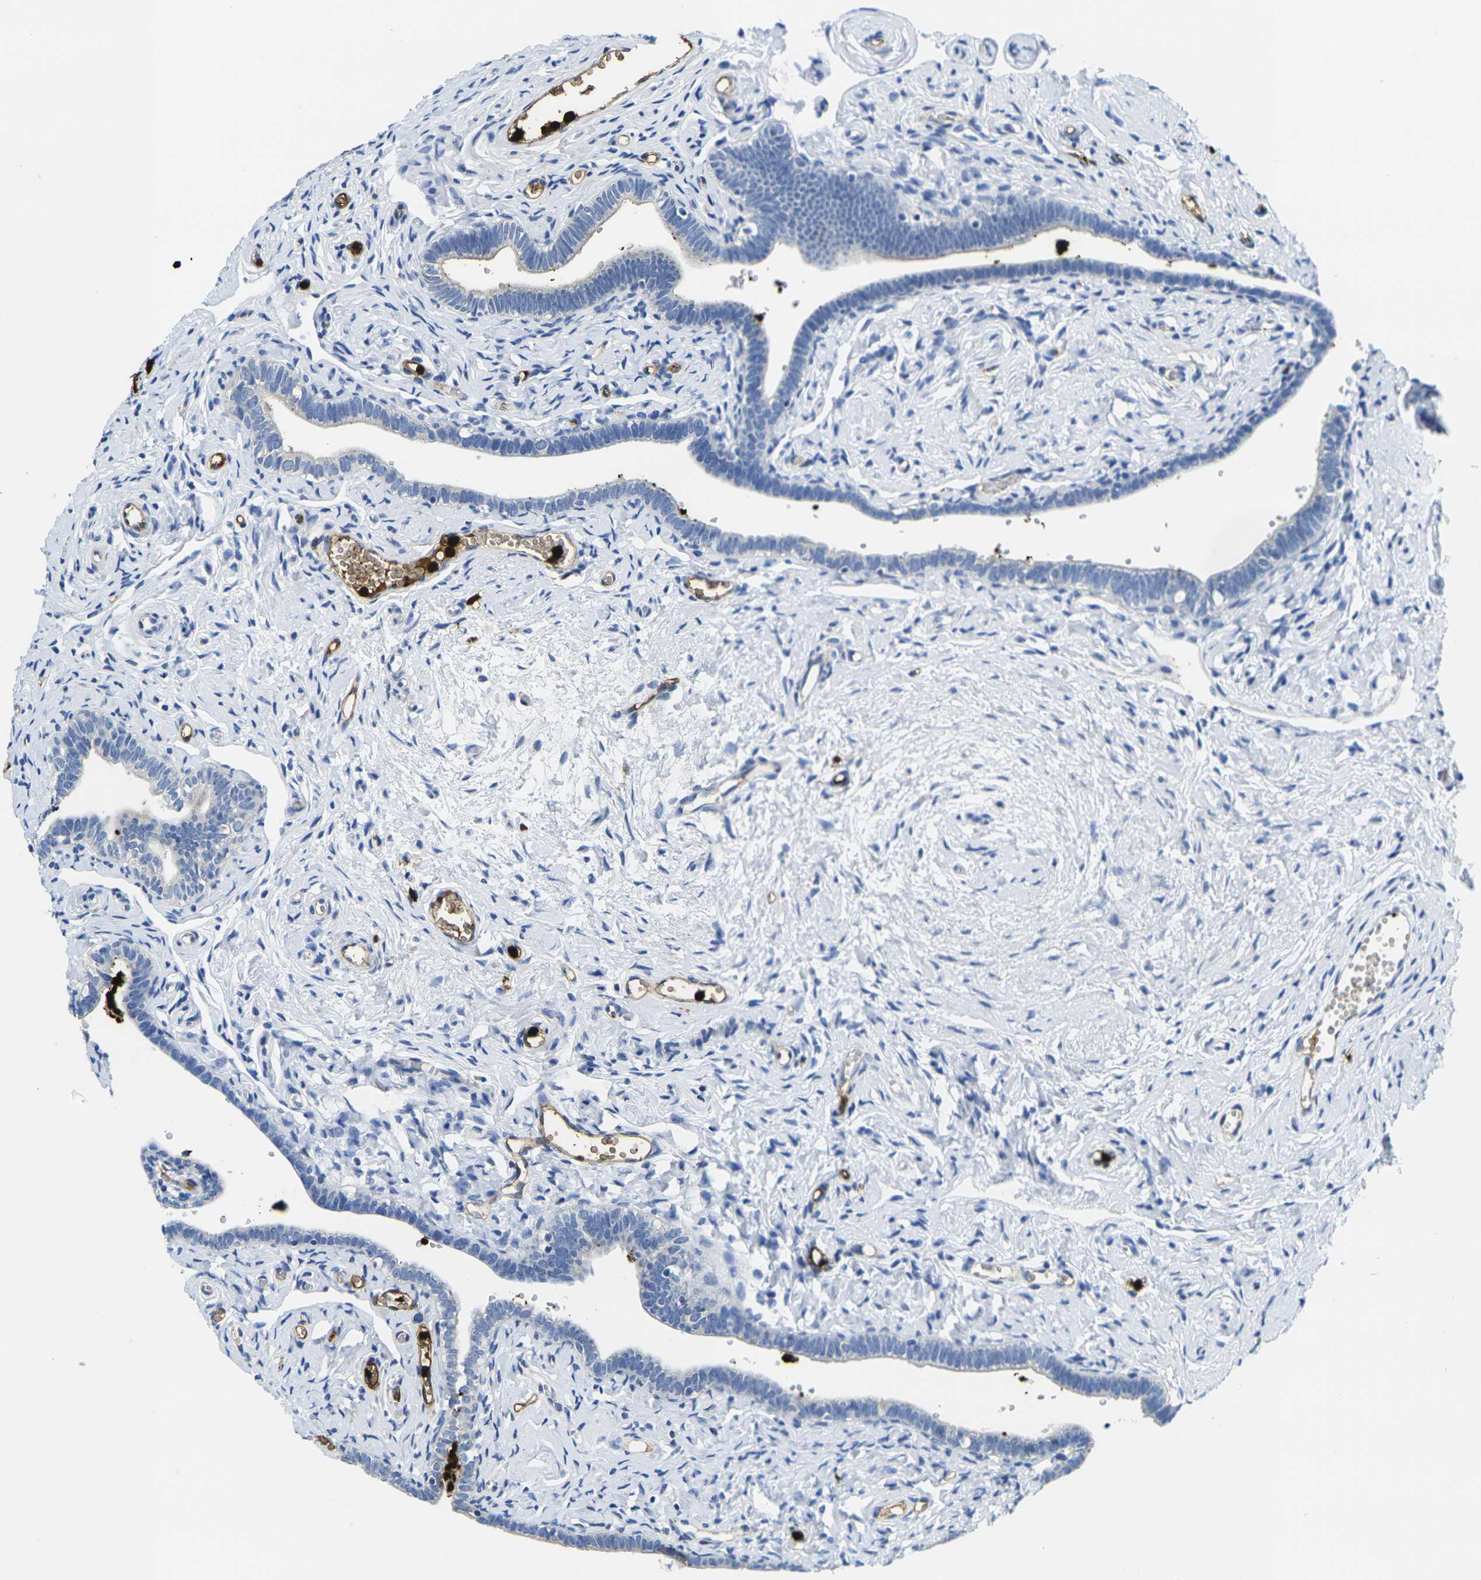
{"staining": {"intensity": "negative", "quantity": "none", "location": "none"}, "tissue": "fallopian tube", "cell_type": "Glandular cells", "image_type": "normal", "snomed": [{"axis": "morphology", "description": "Normal tissue, NOS"}, {"axis": "topography", "description": "Fallopian tube"}], "caption": "The histopathology image shows no staining of glandular cells in unremarkable fallopian tube.", "gene": "S100A9", "patient": {"sex": "female", "age": 71}}